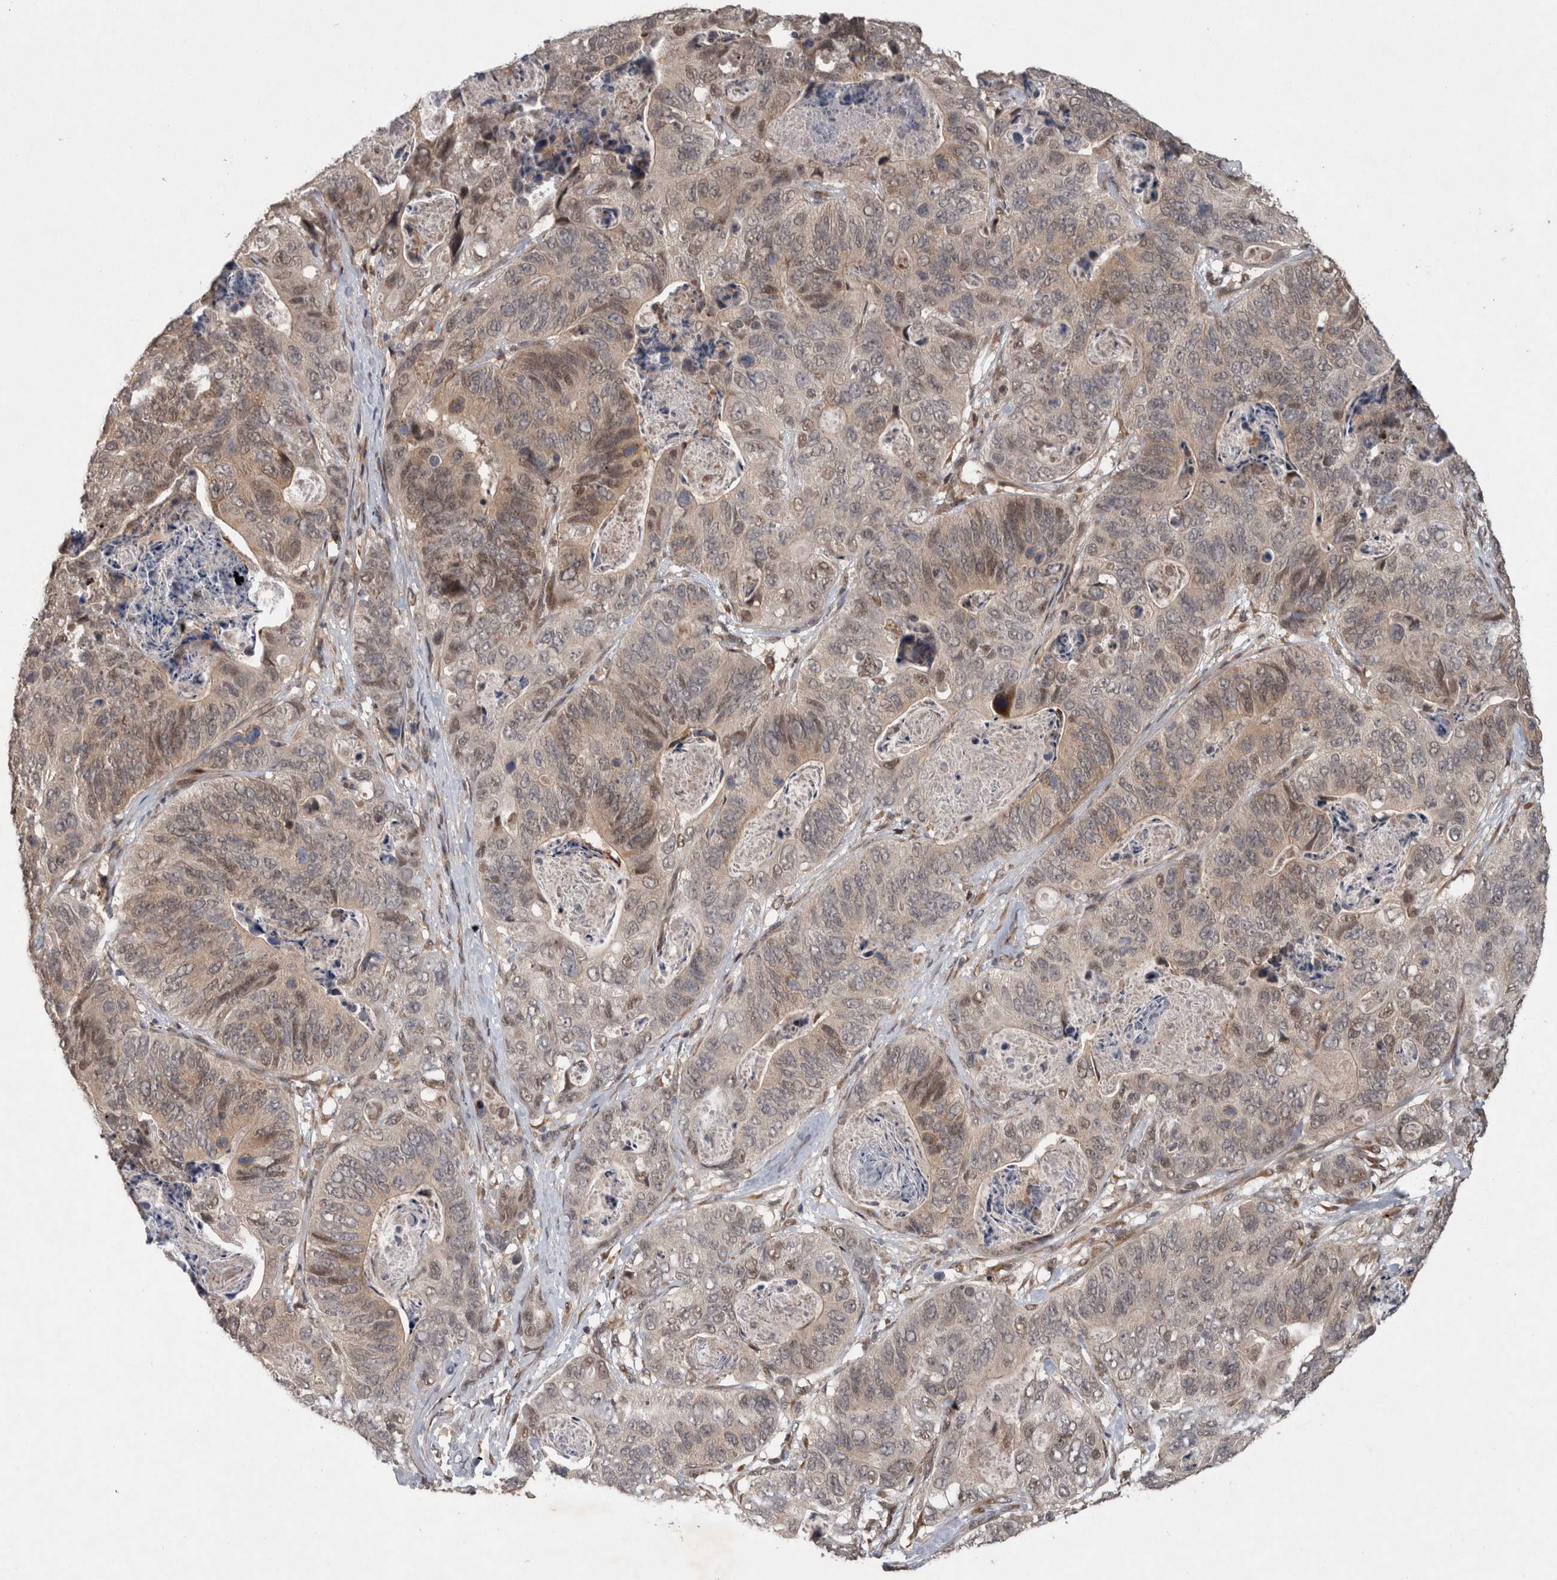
{"staining": {"intensity": "weak", "quantity": "25%-75%", "location": "cytoplasmic/membranous"}, "tissue": "stomach cancer", "cell_type": "Tumor cells", "image_type": "cancer", "snomed": [{"axis": "morphology", "description": "Normal tissue, NOS"}, {"axis": "morphology", "description": "Adenocarcinoma, NOS"}, {"axis": "topography", "description": "Stomach"}], "caption": "Human stomach cancer (adenocarcinoma) stained with a brown dye demonstrates weak cytoplasmic/membranous positive staining in about 25%-75% of tumor cells.", "gene": "GIMAP6", "patient": {"sex": "female", "age": 89}}